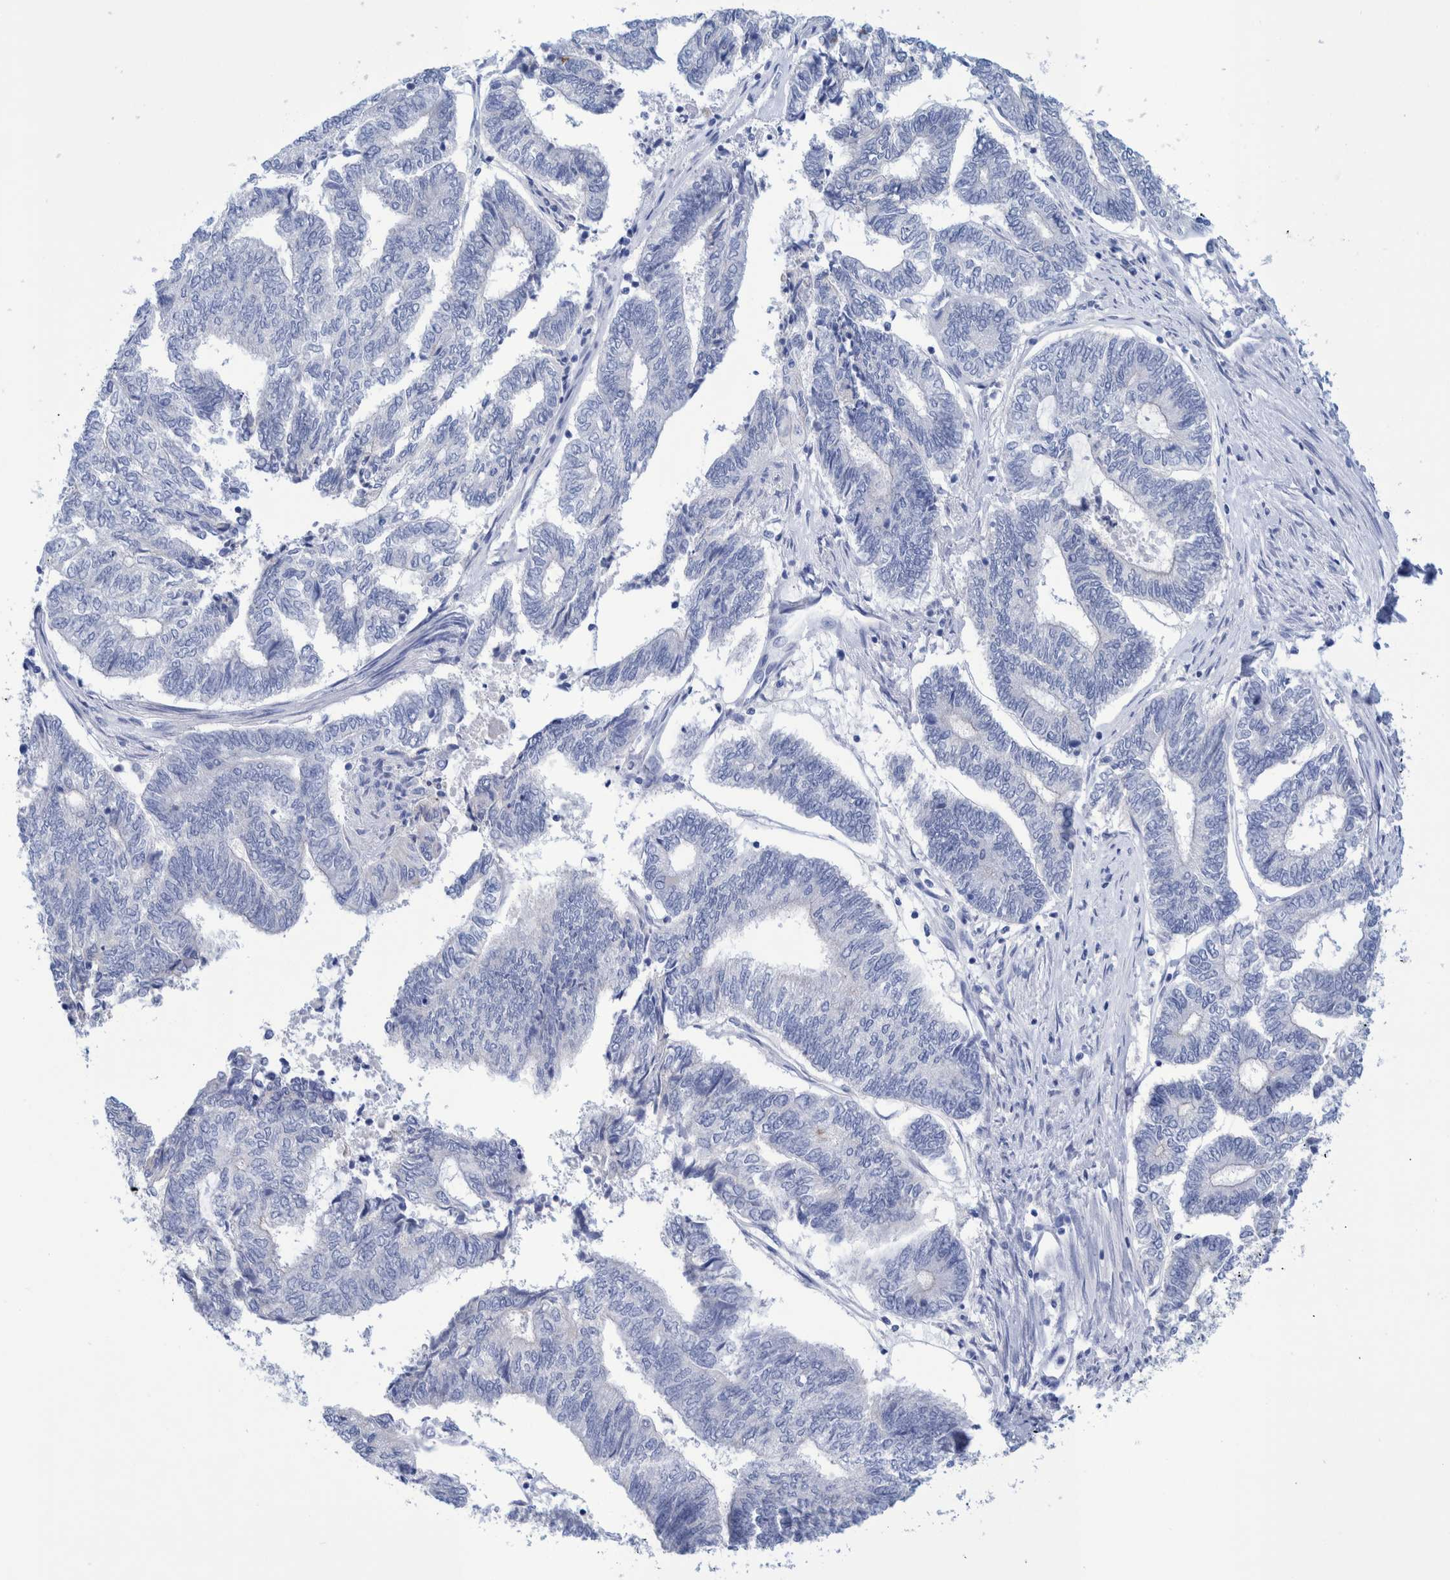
{"staining": {"intensity": "negative", "quantity": "none", "location": "none"}, "tissue": "endometrial cancer", "cell_type": "Tumor cells", "image_type": "cancer", "snomed": [{"axis": "morphology", "description": "Adenocarcinoma, NOS"}, {"axis": "topography", "description": "Uterus"}, {"axis": "topography", "description": "Endometrium"}], "caption": "This is an IHC micrograph of endometrial adenocarcinoma. There is no positivity in tumor cells.", "gene": "PERP", "patient": {"sex": "female", "age": 70}}